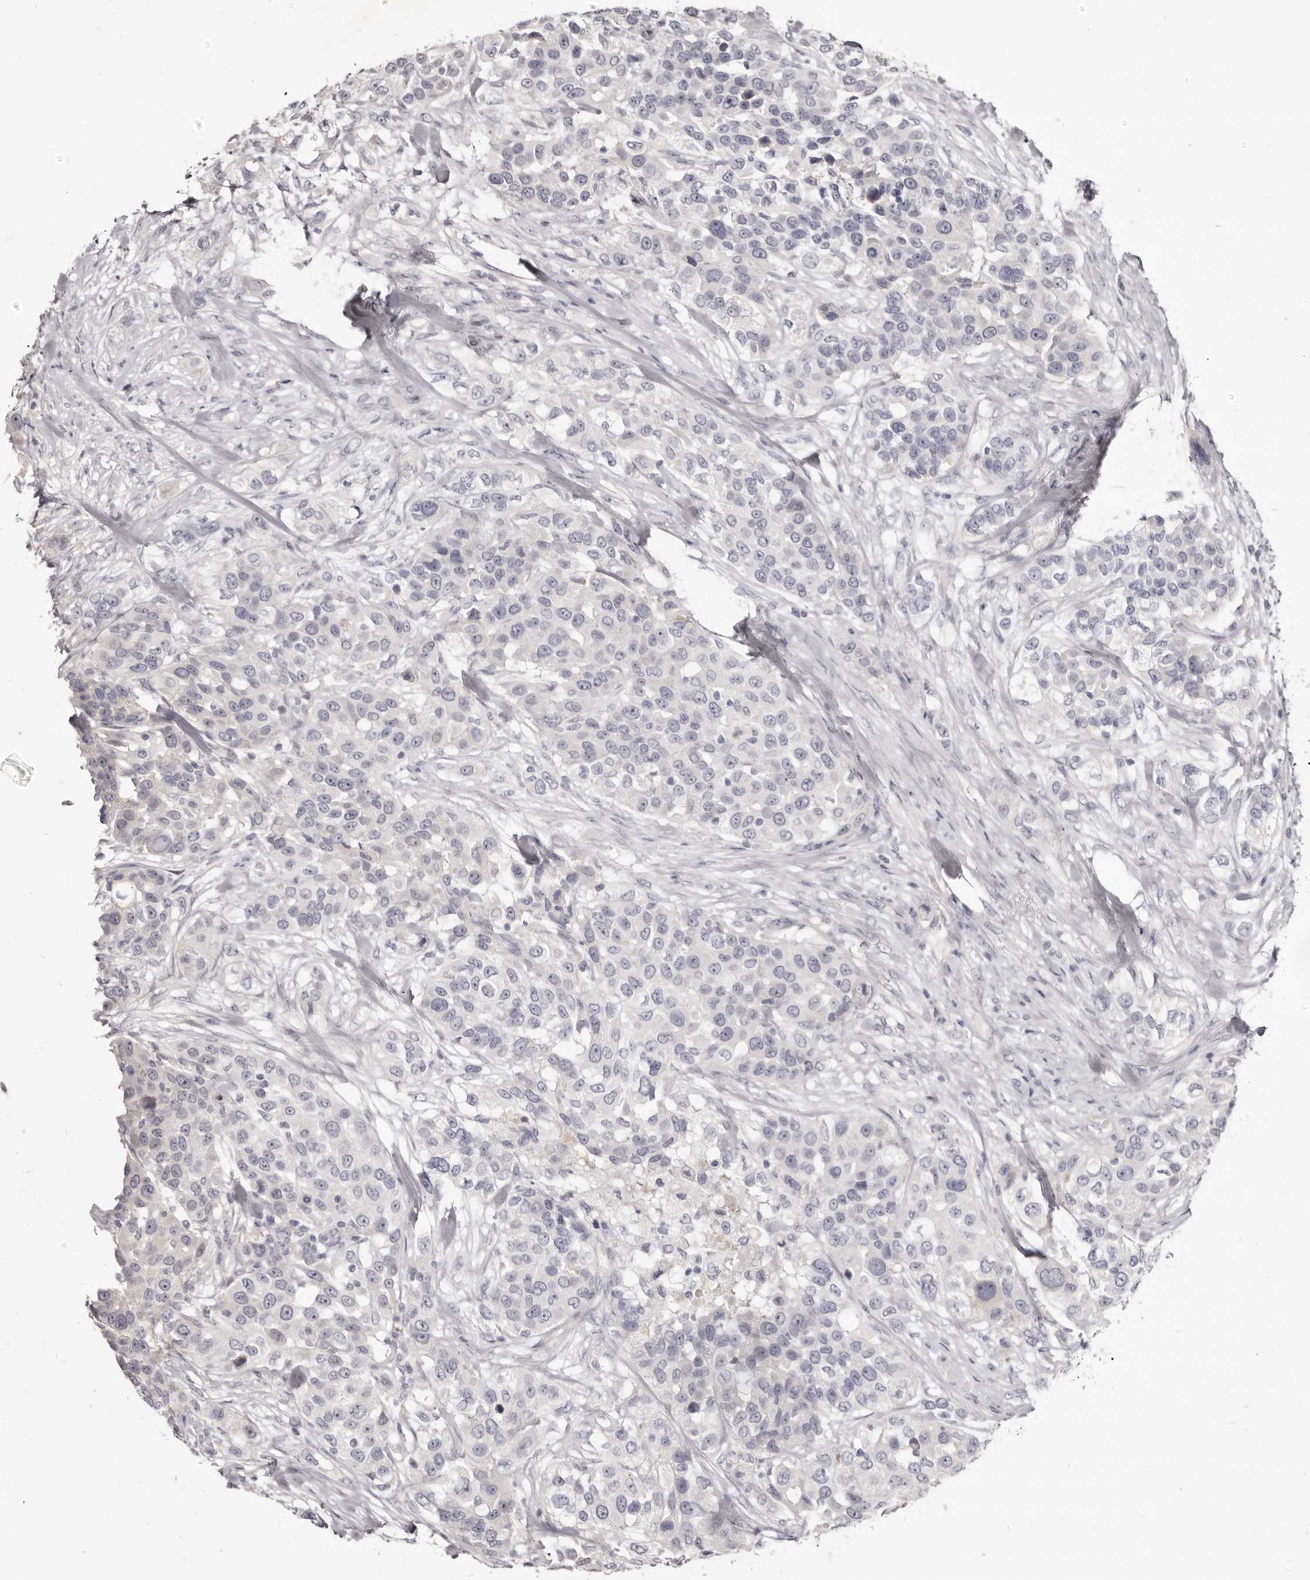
{"staining": {"intensity": "negative", "quantity": "none", "location": "none"}, "tissue": "urothelial cancer", "cell_type": "Tumor cells", "image_type": "cancer", "snomed": [{"axis": "morphology", "description": "Urothelial carcinoma, High grade"}, {"axis": "topography", "description": "Urinary bladder"}], "caption": "High magnification brightfield microscopy of urothelial cancer stained with DAB (brown) and counterstained with hematoxylin (blue): tumor cells show no significant expression.", "gene": "KIF2B", "patient": {"sex": "female", "age": 80}}